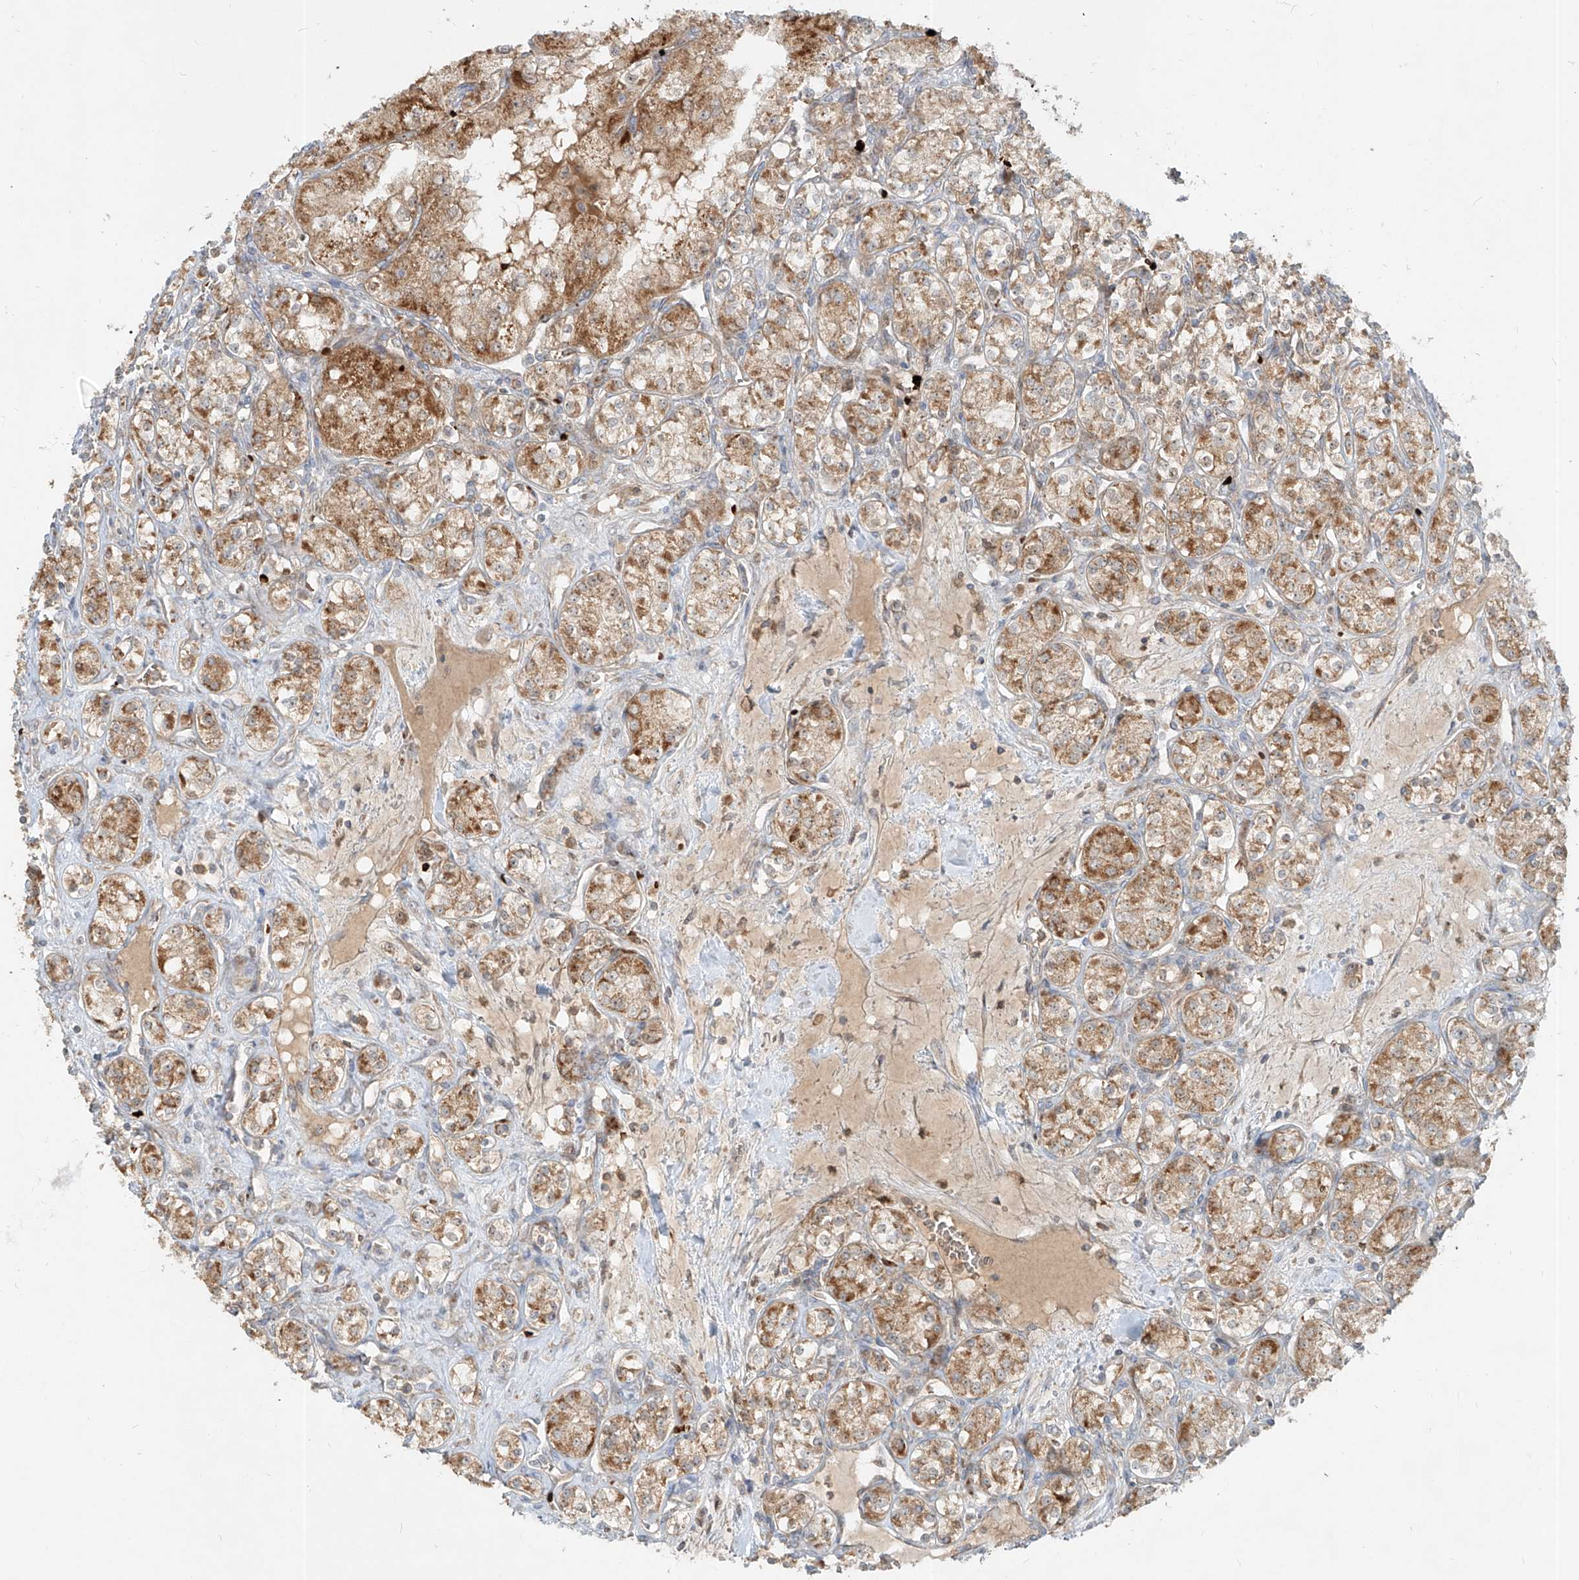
{"staining": {"intensity": "moderate", "quantity": ">75%", "location": "cytoplasmic/membranous"}, "tissue": "renal cancer", "cell_type": "Tumor cells", "image_type": "cancer", "snomed": [{"axis": "morphology", "description": "Adenocarcinoma, NOS"}, {"axis": "topography", "description": "Kidney"}], "caption": "The image reveals immunohistochemical staining of renal adenocarcinoma. There is moderate cytoplasmic/membranous staining is seen in approximately >75% of tumor cells.", "gene": "FGD2", "patient": {"sex": "male", "age": 77}}